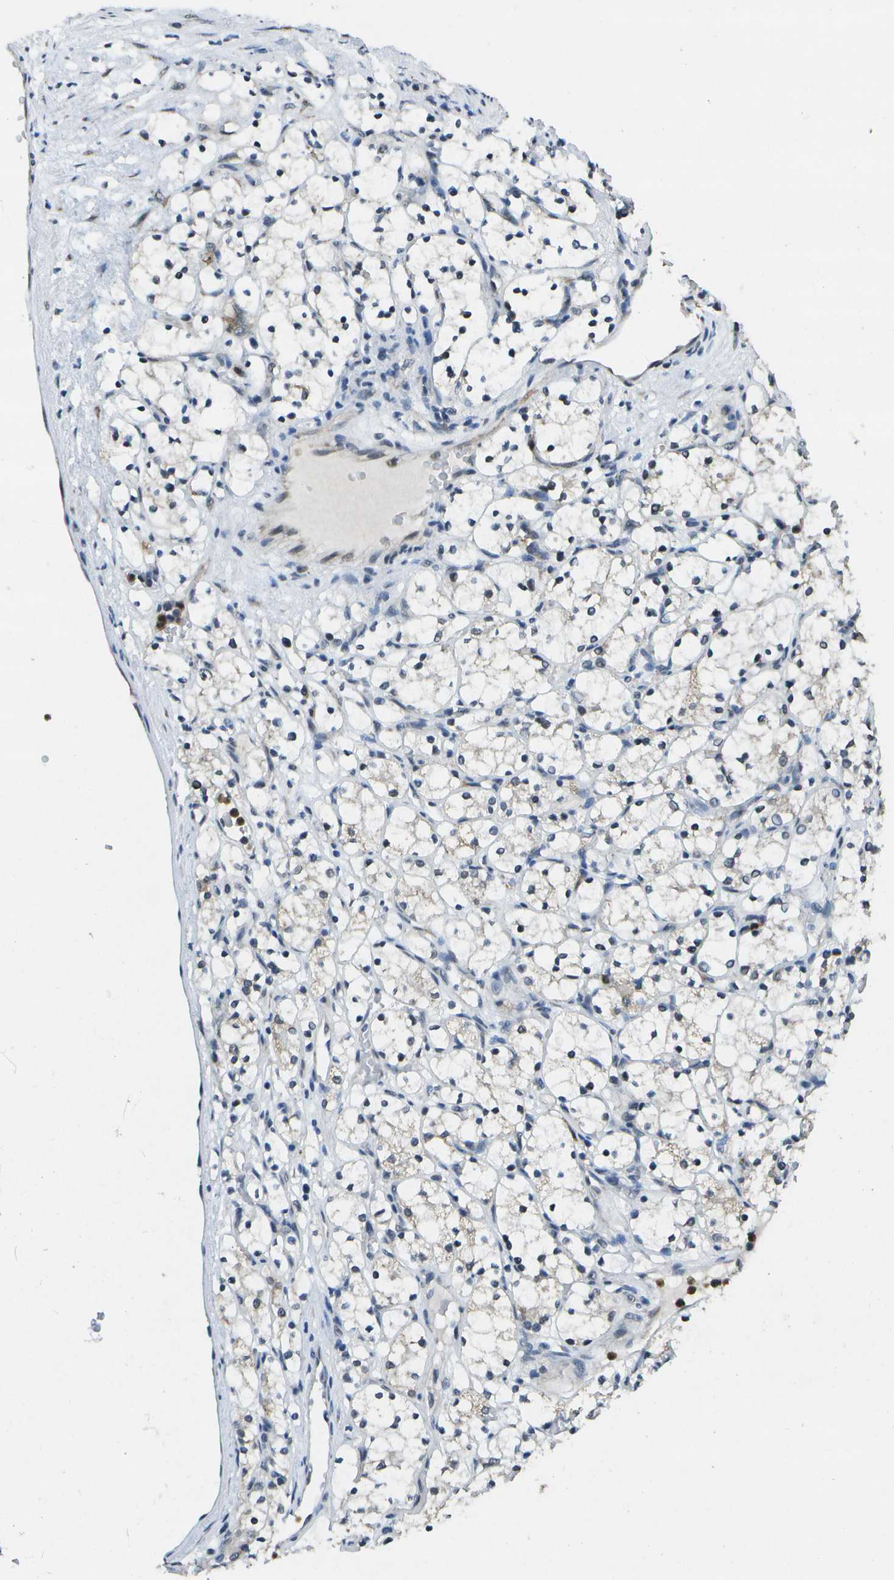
{"staining": {"intensity": "moderate", "quantity": "<25%", "location": "nuclear"}, "tissue": "renal cancer", "cell_type": "Tumor cells", "image_type": "cancer", "snomed": [{"axis": "morphology", "description": "Adenocarcinoma, NOS"}, {"axis": "topography", "description": "Kidney"}], "caption": "DAB immunohistochemical staining of renal cancer shows moderate nuclear protein expression in approximately <25% of tumor cells. (Stains: DAB in brown, nuclei in blue, Microscopy: brightfield microscopy at high magnification).", "gene": "DSE", "patient": {"sex": "female", "age": 69}}